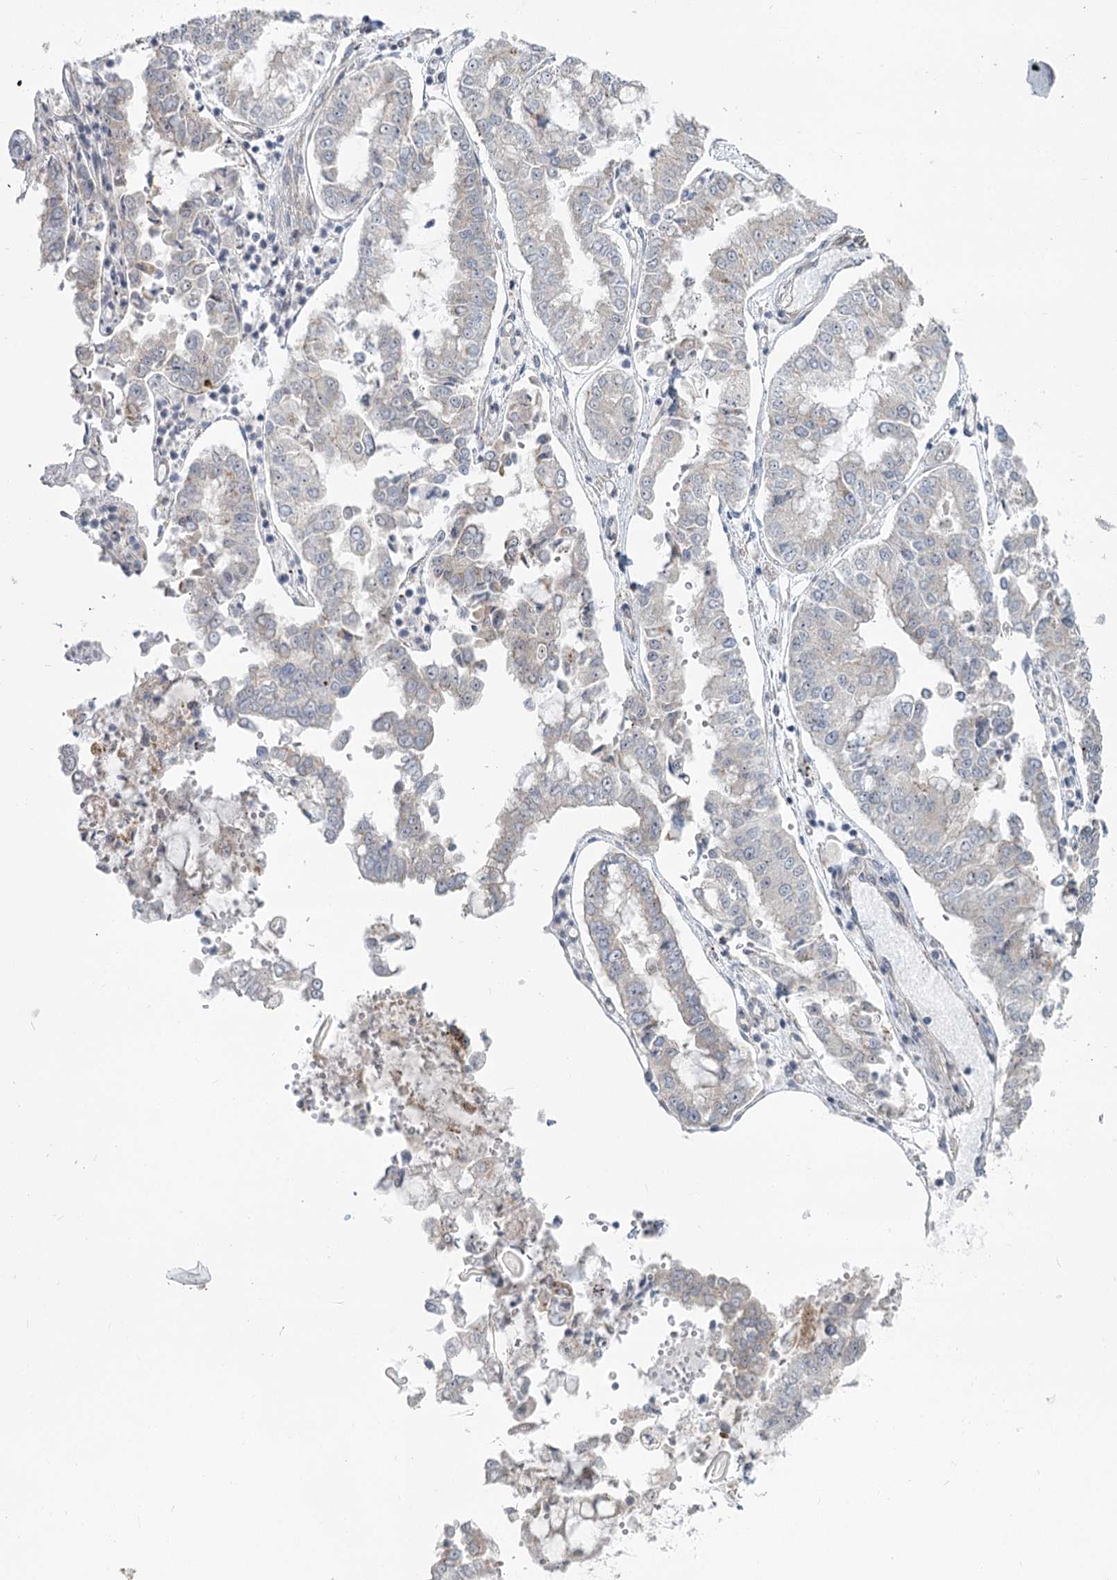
{"staining": {"intensity": "negative", "quantity": "none", "location": "none"}, "tissue": "stomach cancer", "cell_type": "Tumor cells", "image_type": "cancer", "snomed": [{"axis": "morphology", "description": "Adenocarcinoma, NOS"}, {"axis": "topography", "description": "Stomach"}], "caption": "A high-resolution micrograph shows immunohistochemistry (IHC) staining of stomach cancer (adenocarcinoma), which shows no significant expression in tumor cells. (Brightfield microscopy of DAB immunohistochemistry at high magnification).", "gene": "SPINK13", "patient": {"sex": "male", "age": 76}}